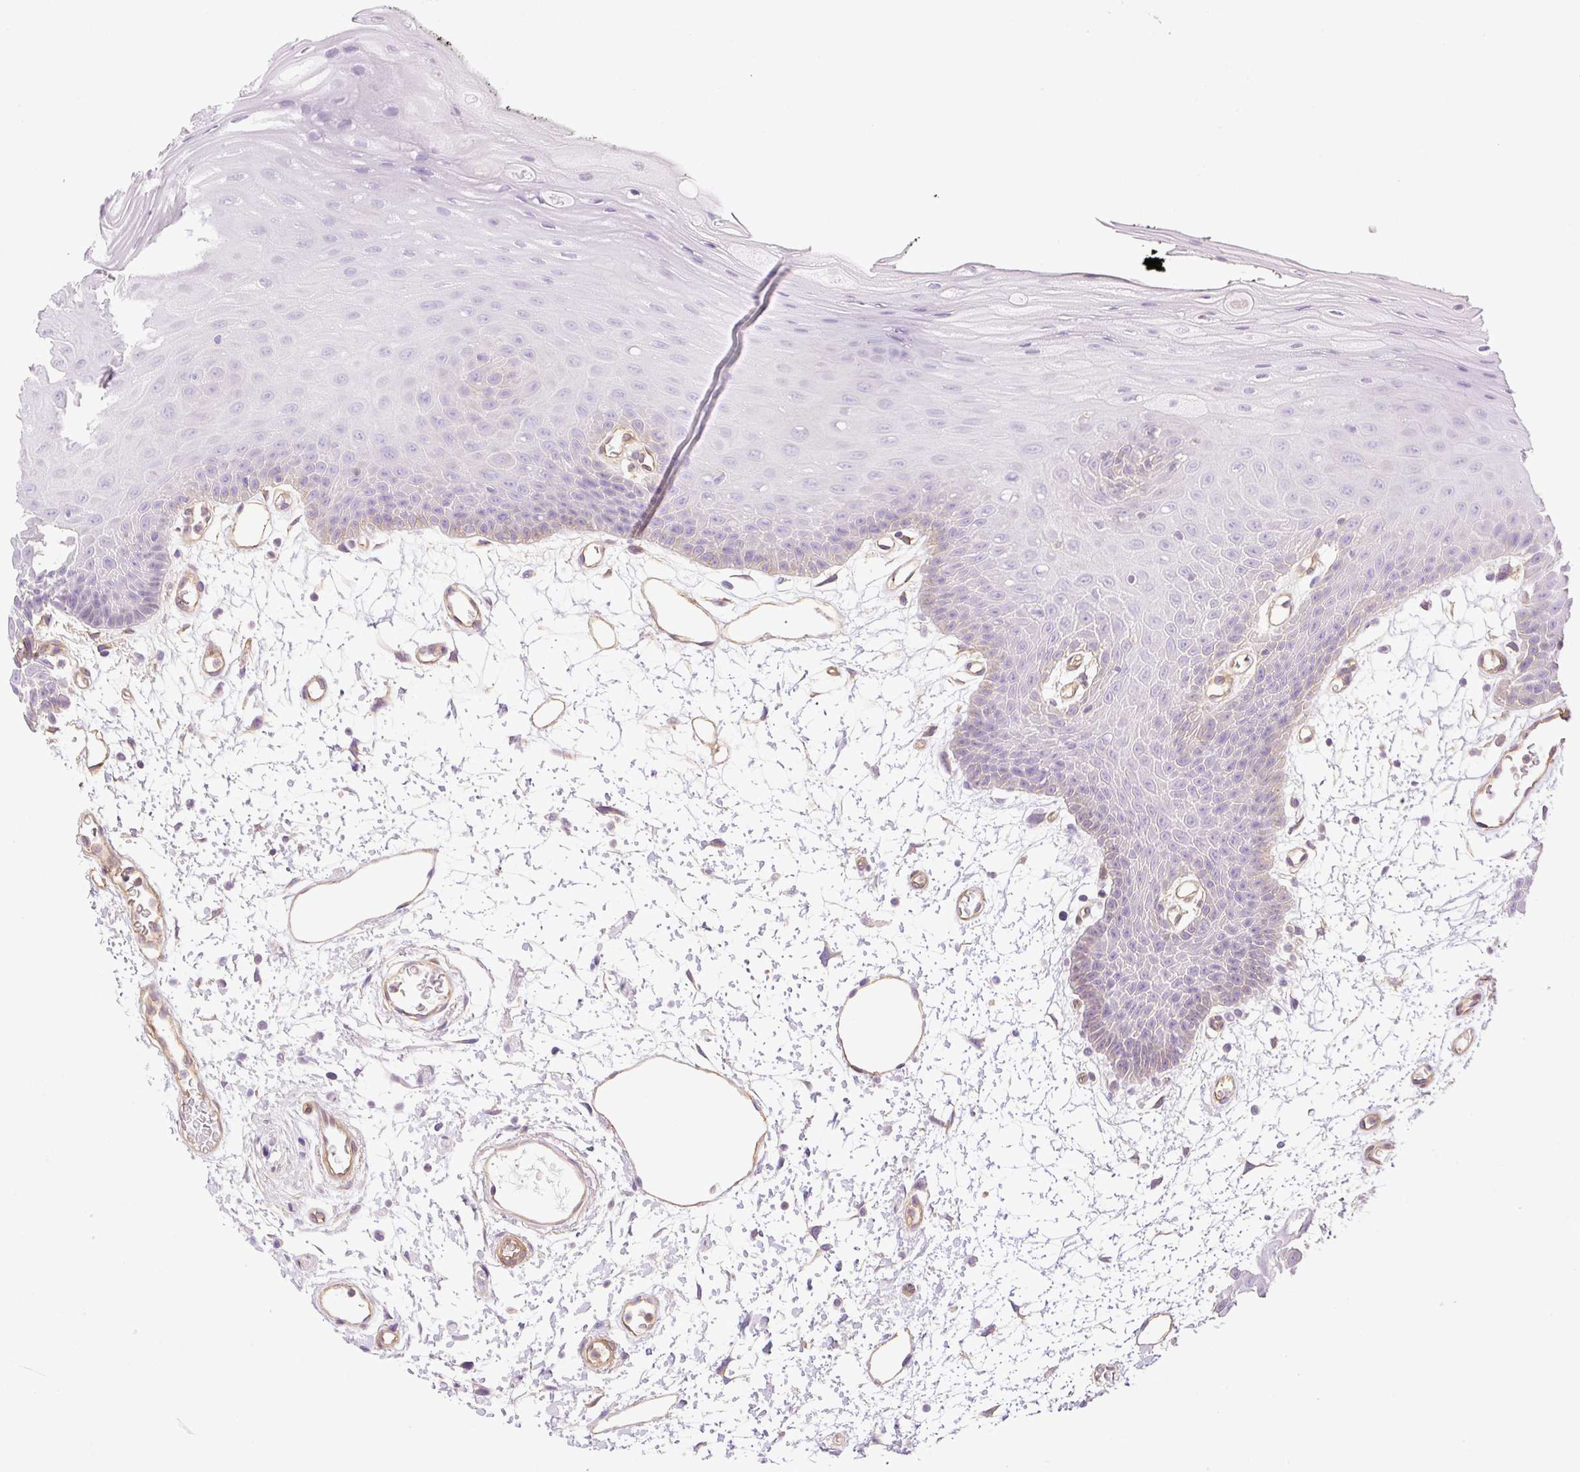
{"staining": {"intensity": "negative", "quantity": "none", "location": "none"}, "tissue": "oral mucosa", "cell_type": "Squamous epithelial cells", "image_type": "normal", "snomed": [{"axis": "morphology", "description": "Normal tissue, NOS"}, {"axis": "topography", "description": "Oral tissue"}], "caption": "IHC of benign human oral mucosa demonstrates no positivity in squamous epithelial cells.", "gene": "EHD1", "patient": {"sex": "female", "age": 59}}